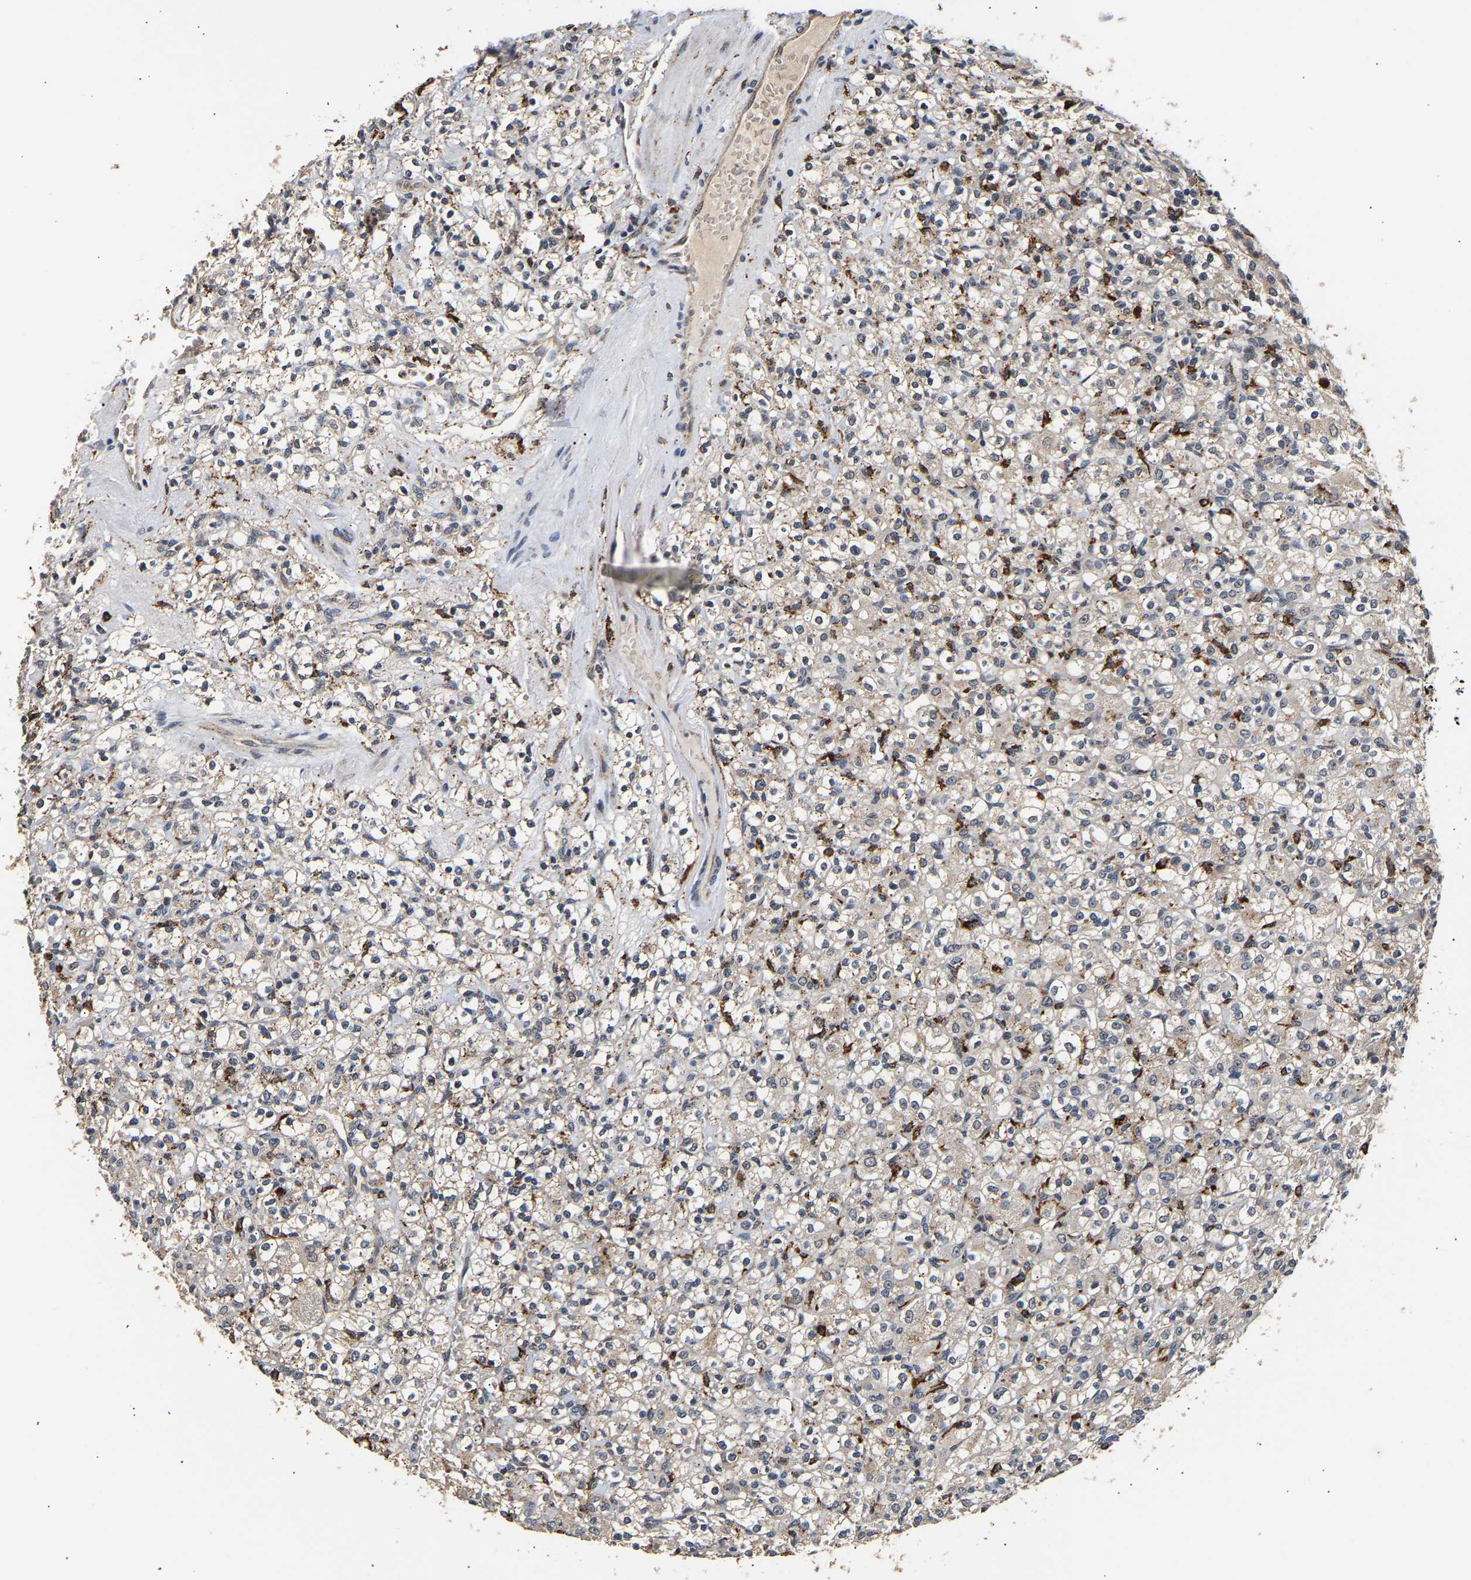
{"staining": {"intensity": "negative", "quantity": "none", "location": "none"}, "tissue": "renal cancer", "cell_type": "Tumor cells", "image_type": "cancer", "snomed": [{"axis": "morphology", "description": "Normal tissue, NOS"}, {"axis": "morphology", "description": "Adenocarcinoma, NOS"}, {"axis": "topography", "description": "Kidney"}], "caption": "The immunohistochemistry (IHC) image has no significant expression in tumor cells of adenocarcinoma (renal) tissue.", "gene": "SMU1", "patient": {"sex": "female", "age": 72}}